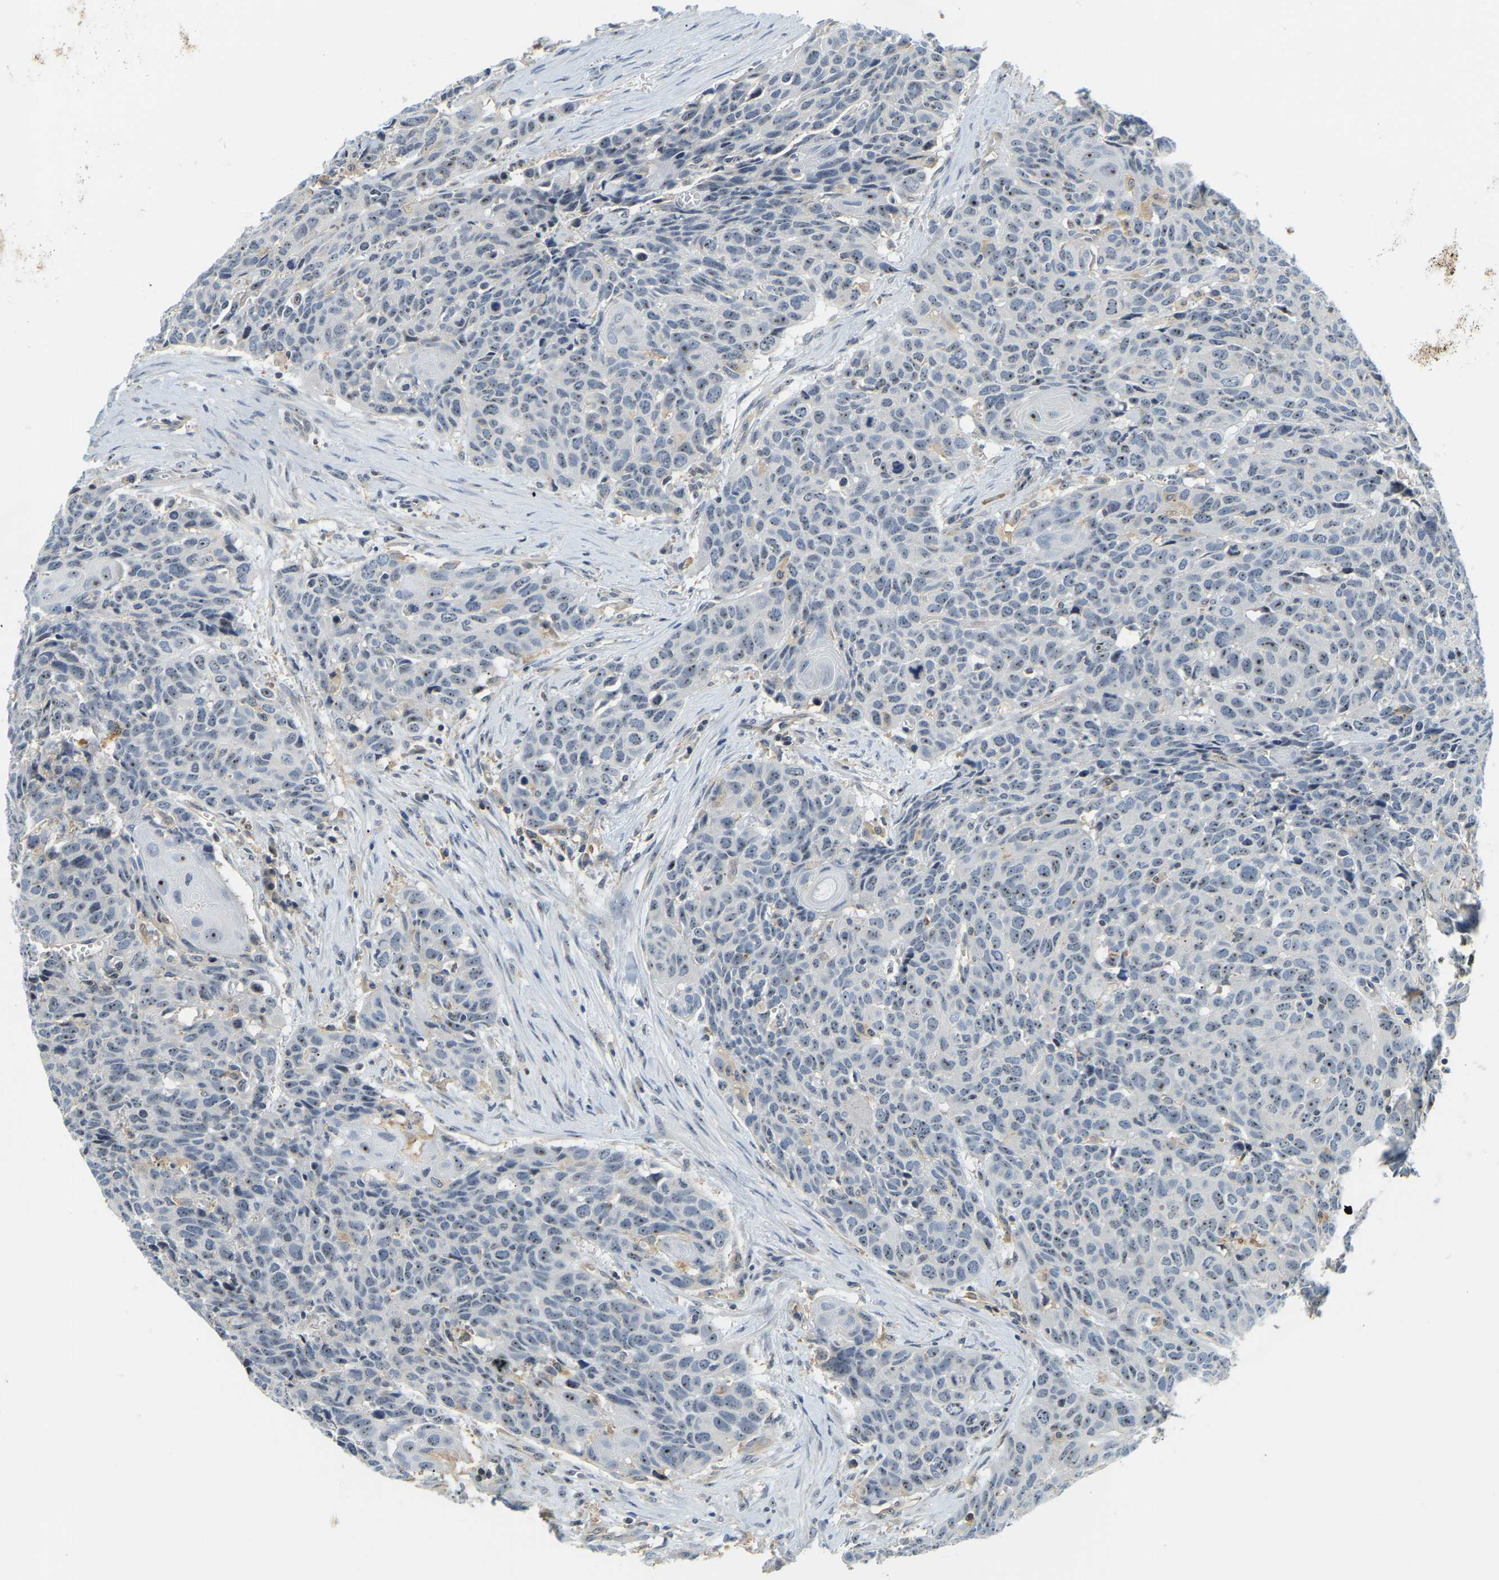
{"staining": {"intensity": "weak", "quantity": ">75%", "location": "nuclear"}, "tissue": "head and neck cancer", "cell_type": "Tumor cells", "image_type": "cancer", "snomed": [{"axis": "morphology", "description": "Squamous cell carcinoma, NOS"}, {"axis": "topography", "description": "Head-Neck"}], "caption": "Human head and neck cancer stained with a brown dye shows weak nuclear positive expression in about >75% of tumor cells.", "gene": "RRP1", "patient": {"sex": "male", "age": 66}}